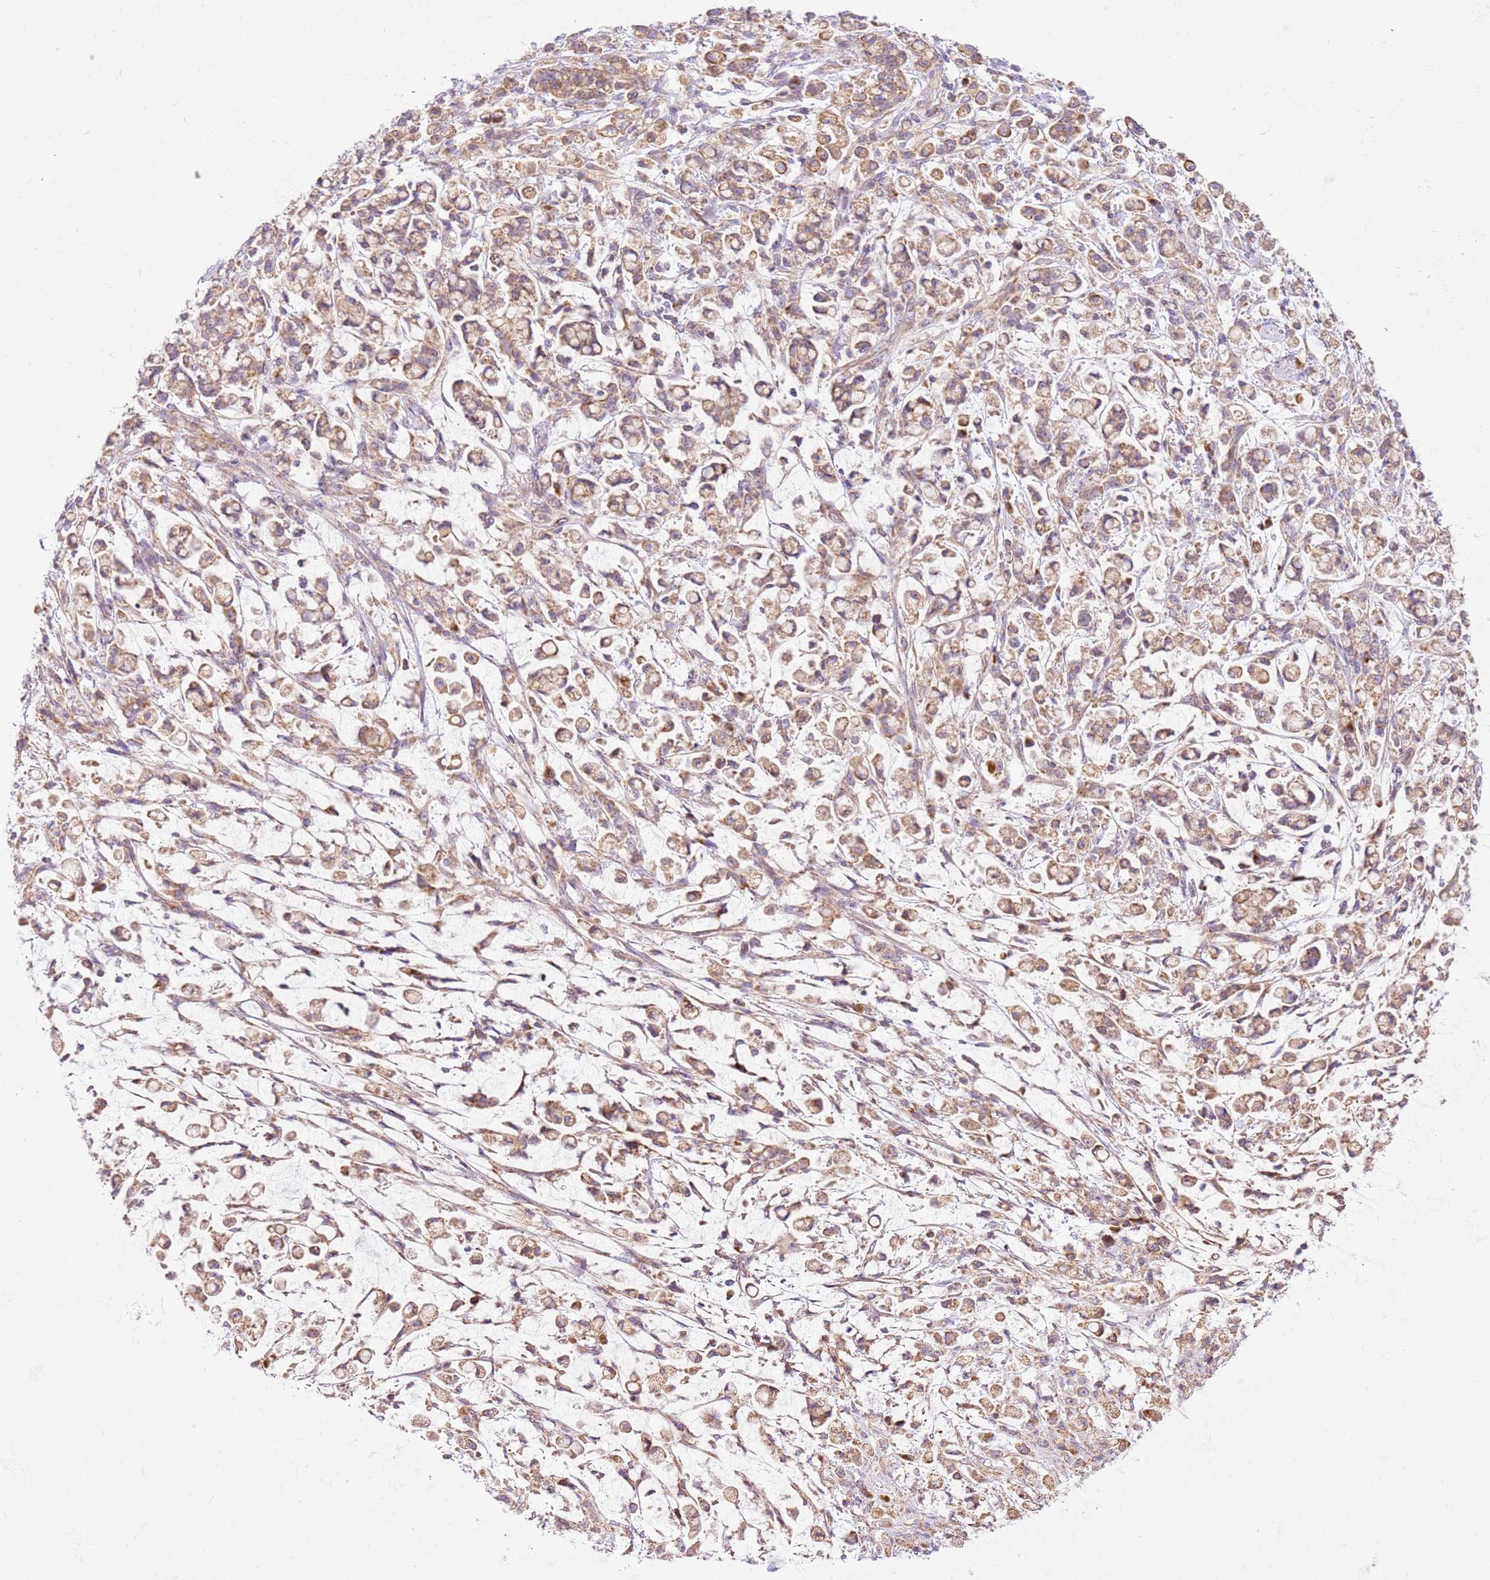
{"staining": {"intensity": "moderate", "quantity": ">75%", "location": "cytoplasmic/membranous"}, "tissue": "stomach cancer", "cell_type": "Tumor cells", "image_type": "cancer", "snomed": [{"axis": "morphology", "description": "Adenocarcinoma, NOS"}, {"axis": "topography", "description": "Stomach"}], "caption": "Immunohistochemistry photomicrograph of stomach adenocarcinoma stained for a protein (brown), which exhibits medium levels of moderate cytoplasmic/membranous staining in approximately >75% of tumor cells.", "gene": "SPATA2L", "patient": {"sex": "female", "age": 60}}